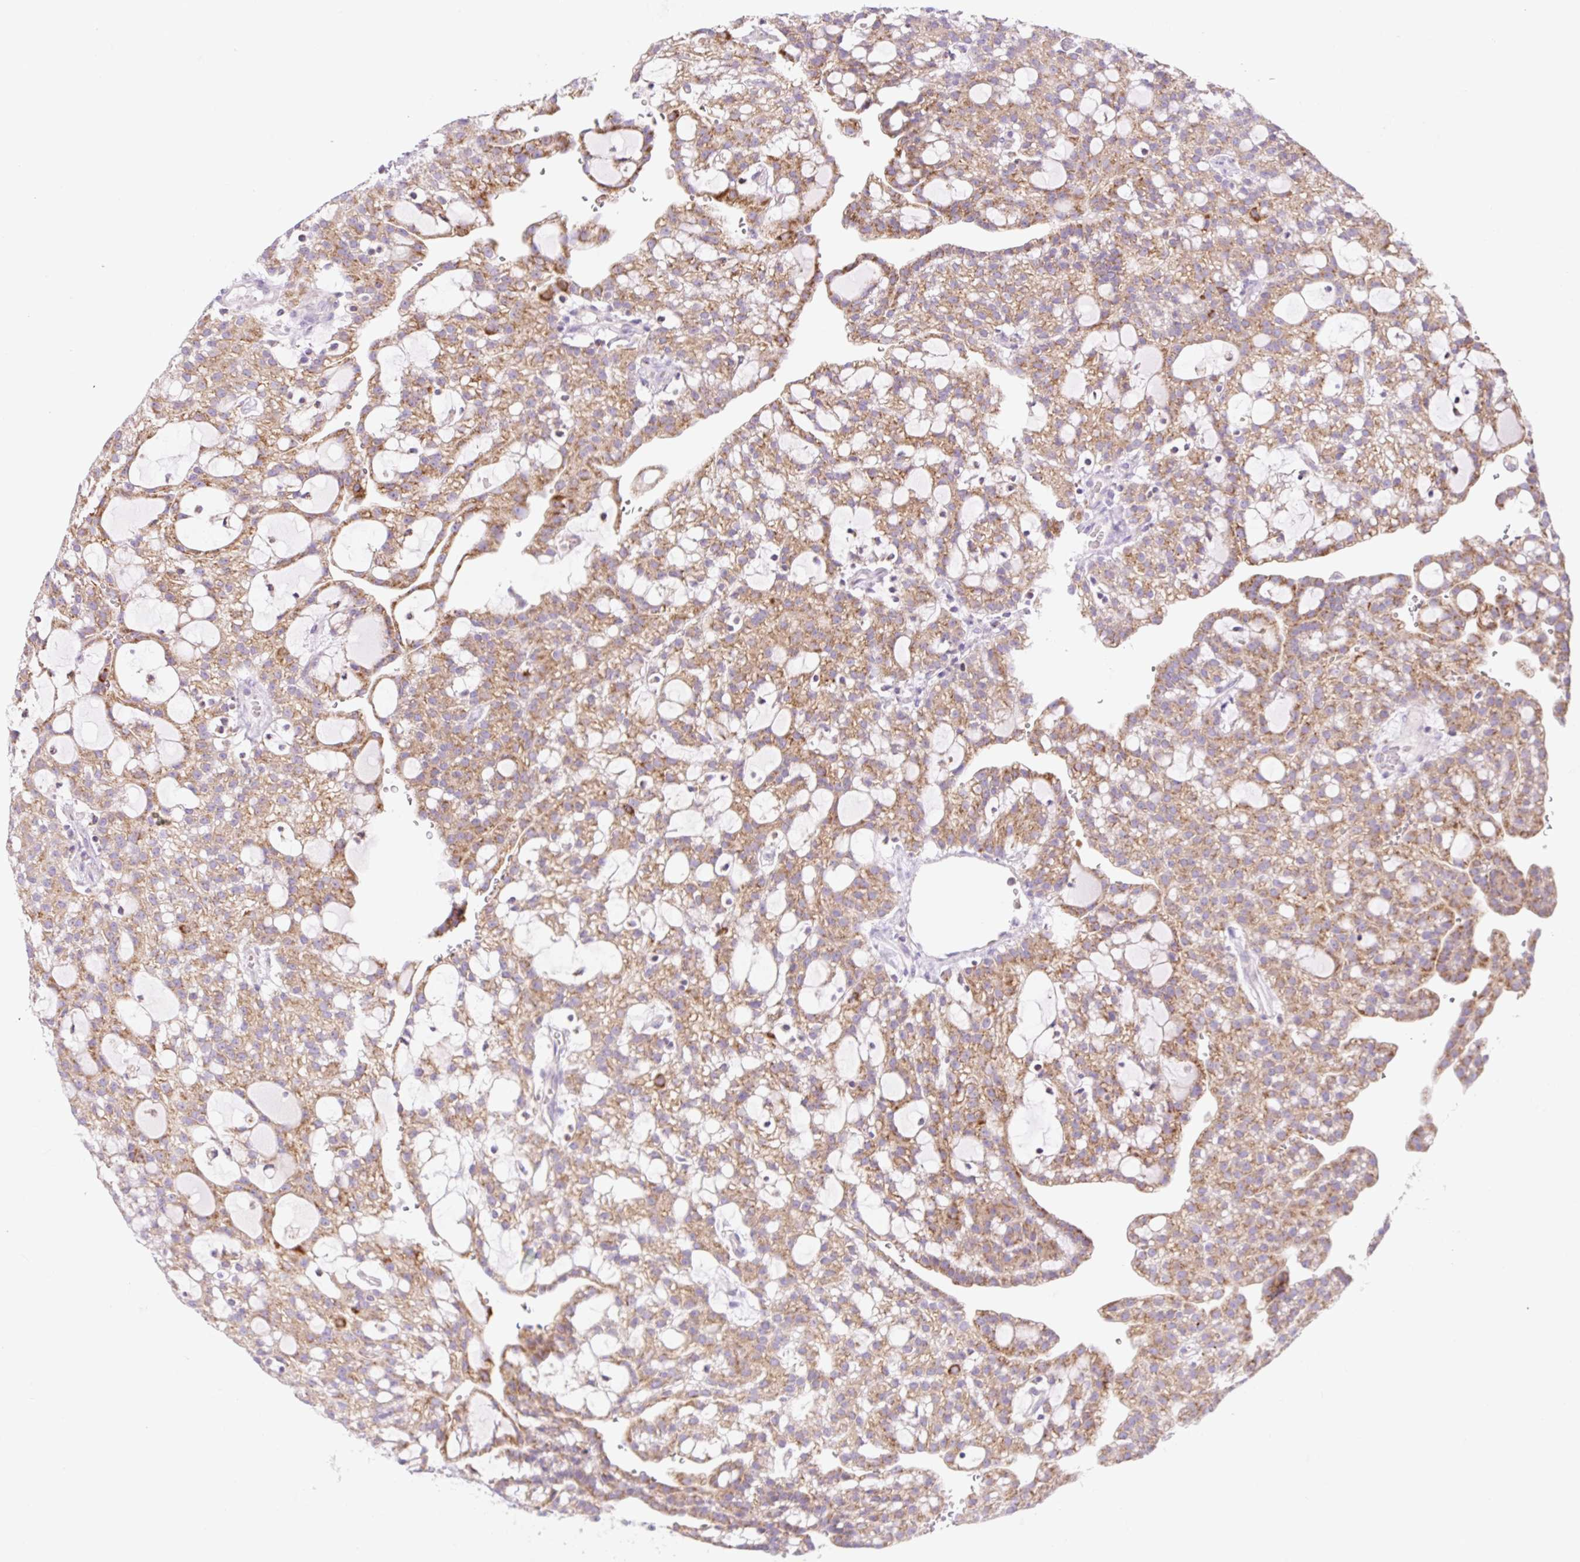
{"staining": {"intensity": "moderate", "quantity": ">75%", "location": "cytoplasmic/membranous"}, "tissue": "renal cancer", "cell_type": "Tumor cells", "image_type": "cancer", "snomed": [{"axis": "morphology", "description": "Adenocarcinoma, NOS"}, {"axis": "topography", "description": "Kidney"}], "caption": "Adenocarcinoma (renal) stained with a brown dye exhibits moderate cytoplasmic/membranous positive positivity in about >75% of tumor cells.", "gene": "FOCAD", "patient": {"sex": "male", "age": 63}}